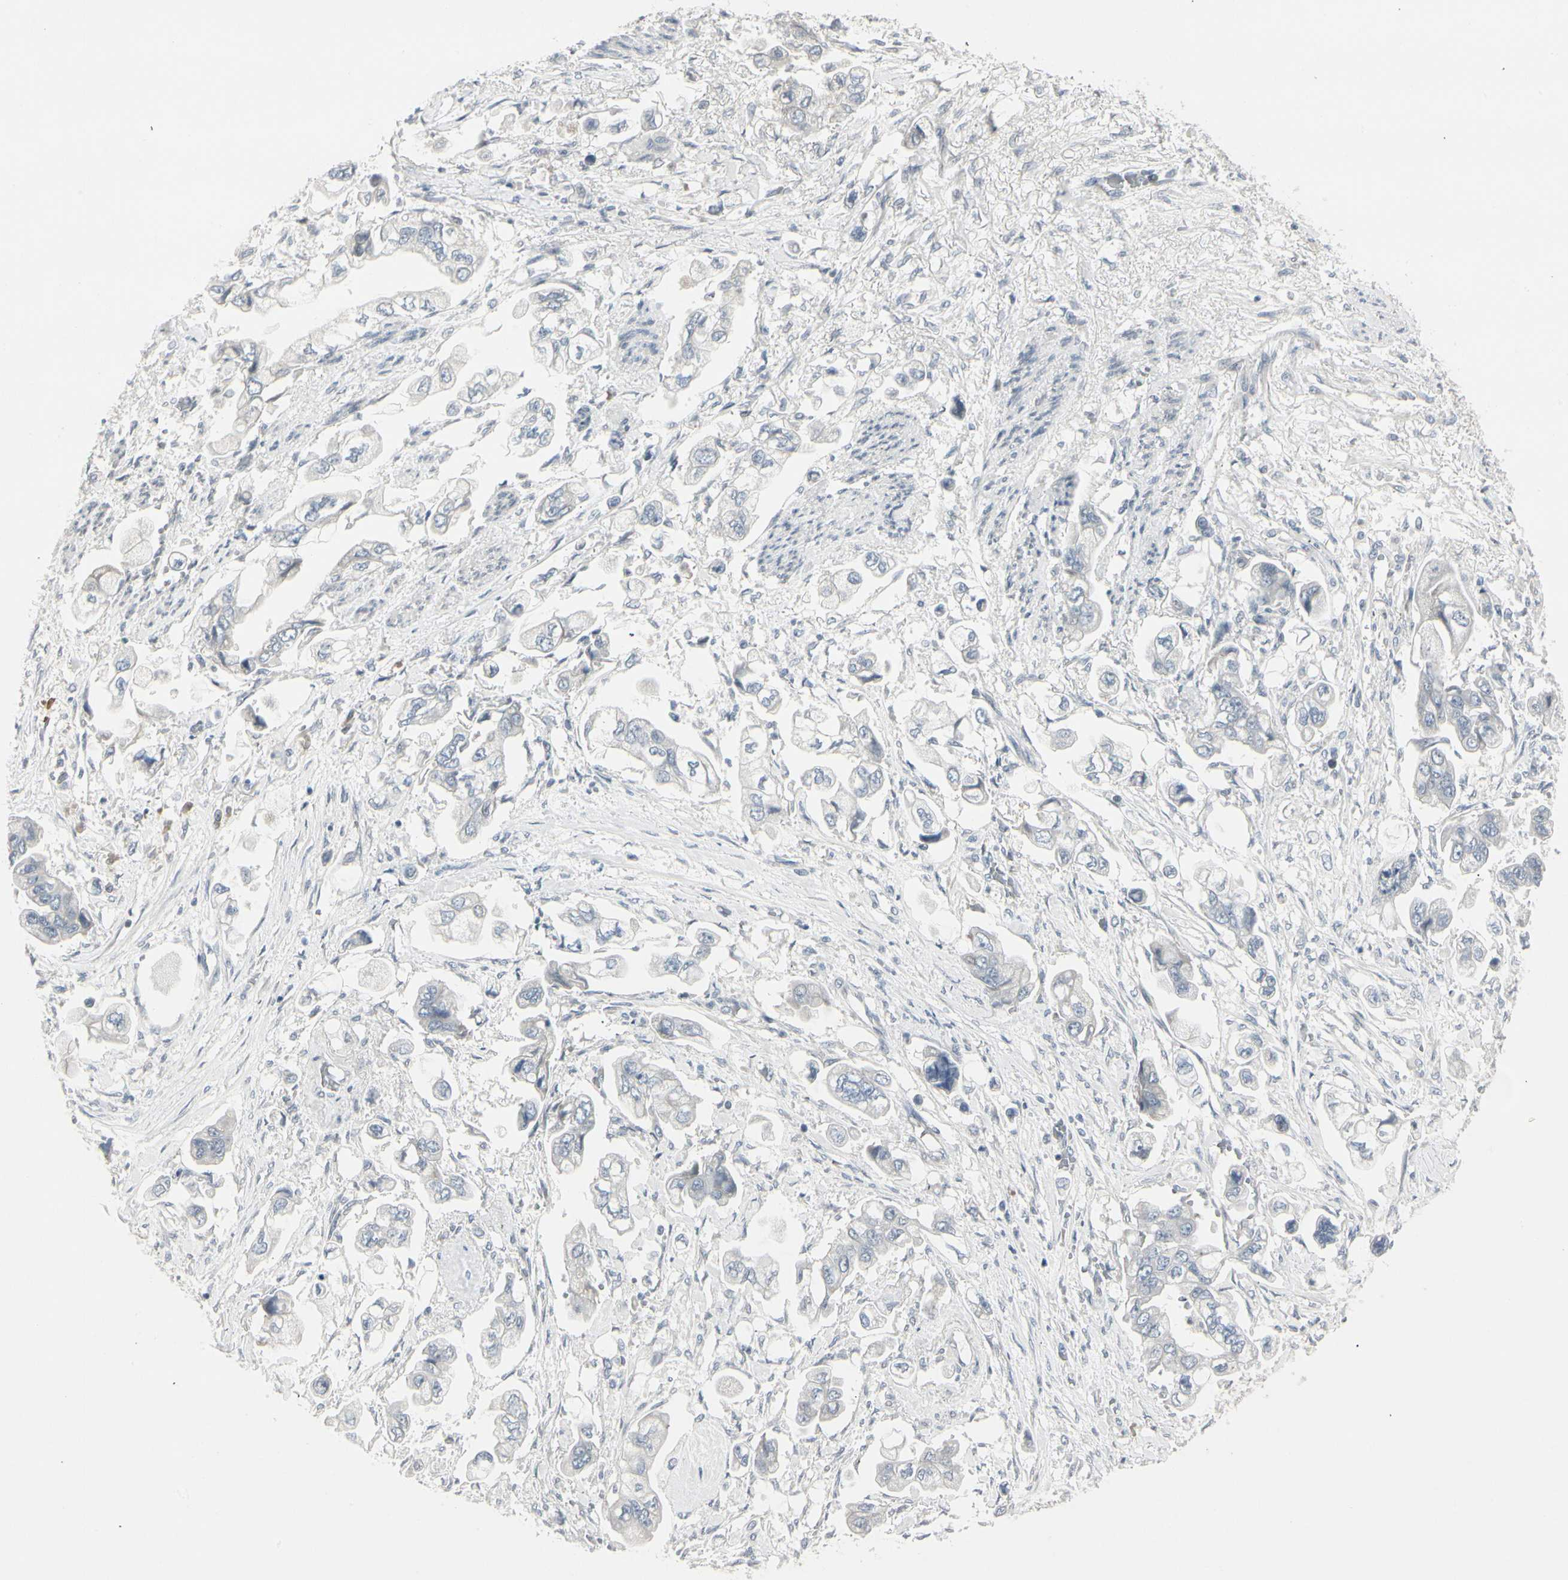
{"staining": {"intensity": "negative", "quantity": "none", "location": "none"}, "tissue": "stomach cancer", "cell_type": "Tumor cells", "image_type": "cancer", "snomed": [{"axis": "morphology", "description": "Adenocarcinoma, NOS"}, {"axis": "topography", "description": "Stomach"}], "caption": "This is a photomicrograph of IHC staining of stomach cancer (adenocarcinoma), which shows no expression in tumor cells. The staining is performed using DAB brown chromogen with nuclei counter-stained in using hematoxylin.", "gene": "DMPK", "patient": {"sex": "male", "age": 62}}